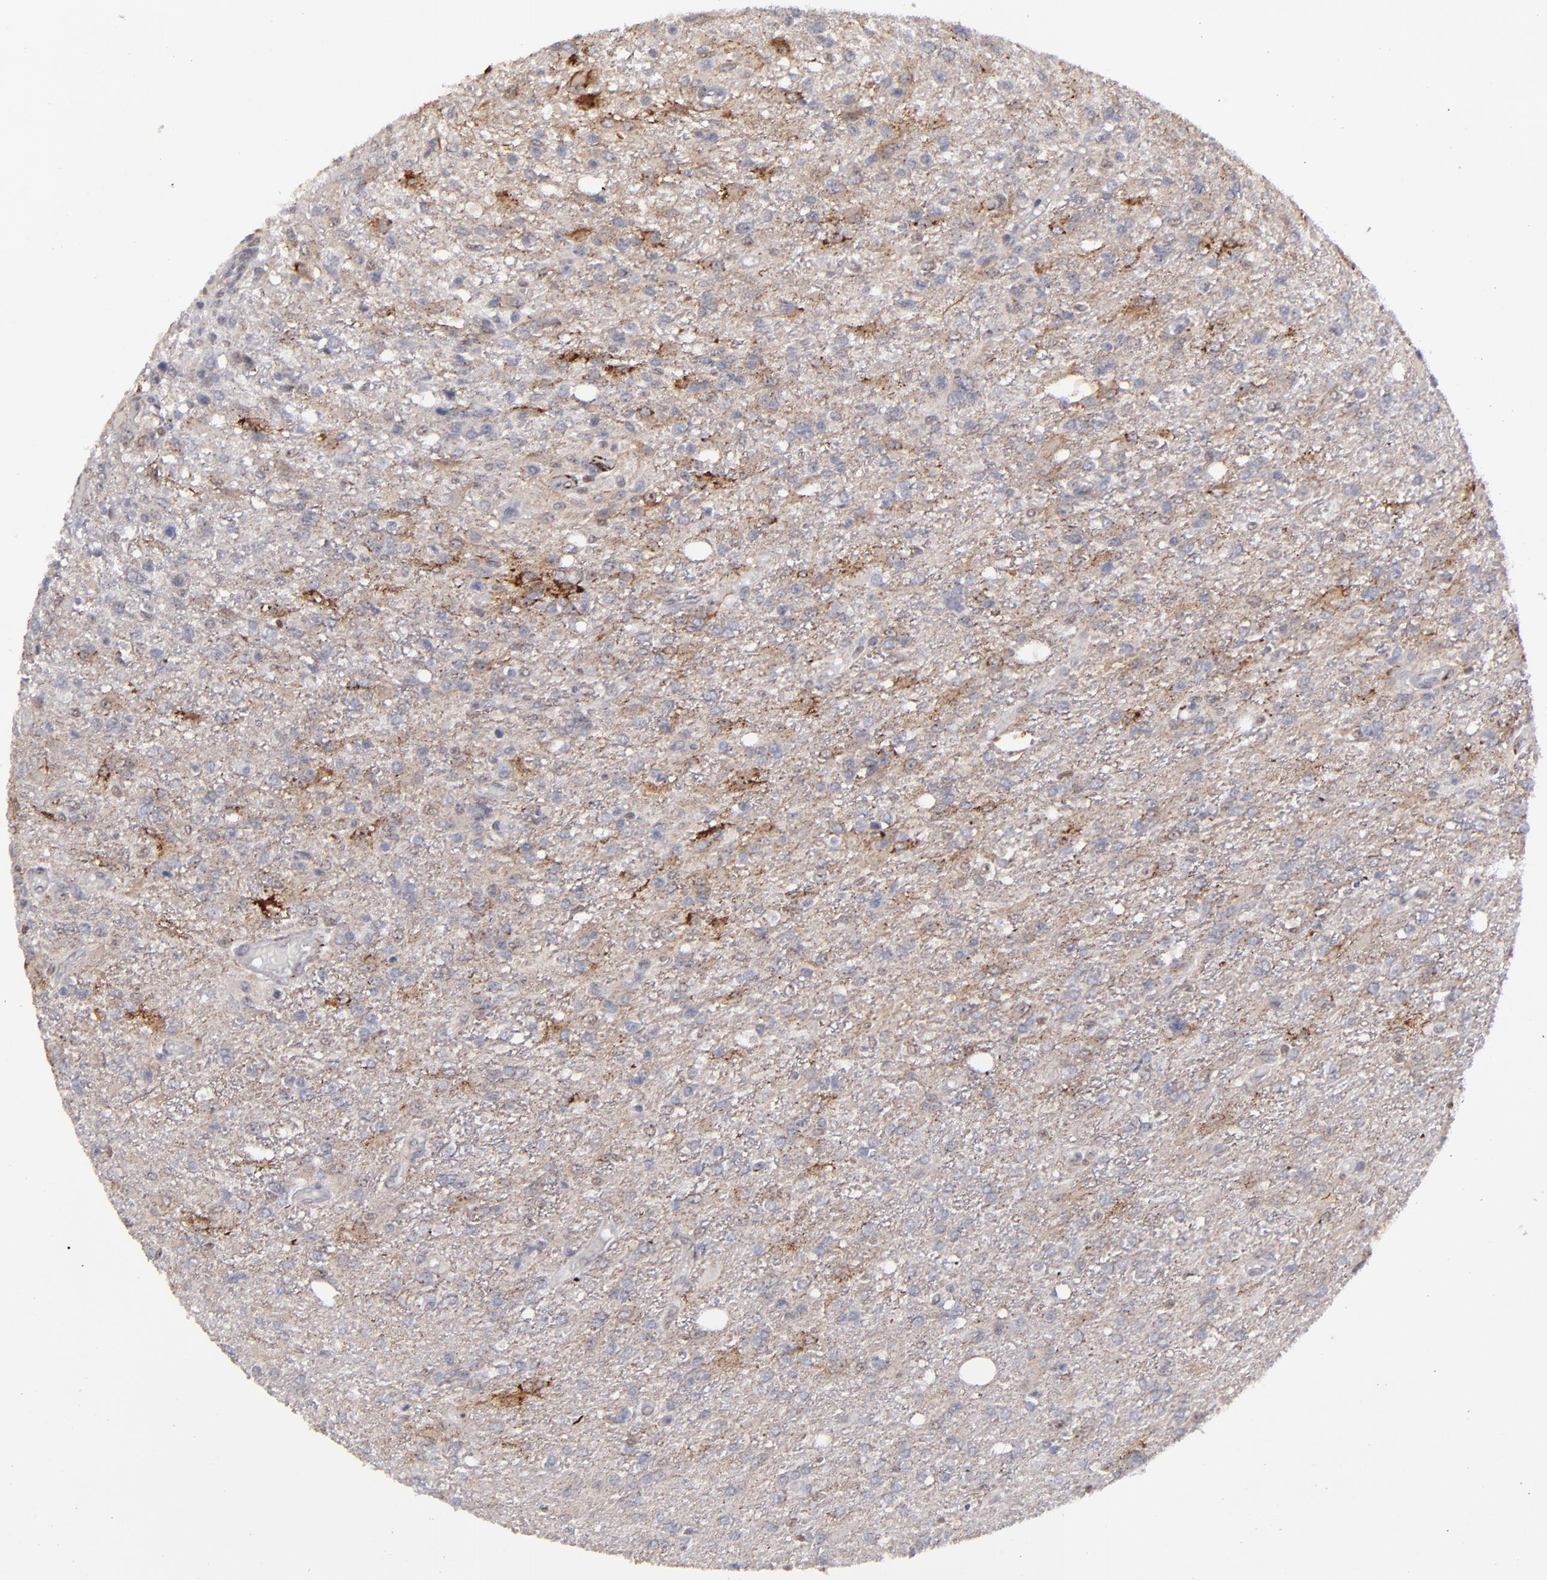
{"staining": {"intensity": "moderate", "quantity": "25%-75%", "location": "cytoplasmic/membranous"}, "tissue": "glioma", "cell_type": "Tumor cells", "image_type": "cancer", "snomed": [{"axis": "morphology", "description": "Glioma, malignant, High grade"}, {"axis": "topography", "description": "Cerebral cortex"}], "caption": "Immunohistochemical staining of human malignant glioma (high-grade) reveals moderate cytoplasmic/membranous protein staining in about 25%-75% of tumor cells.", "gene": "RREB1", "patient": {"sex": "male", "age": 76}}